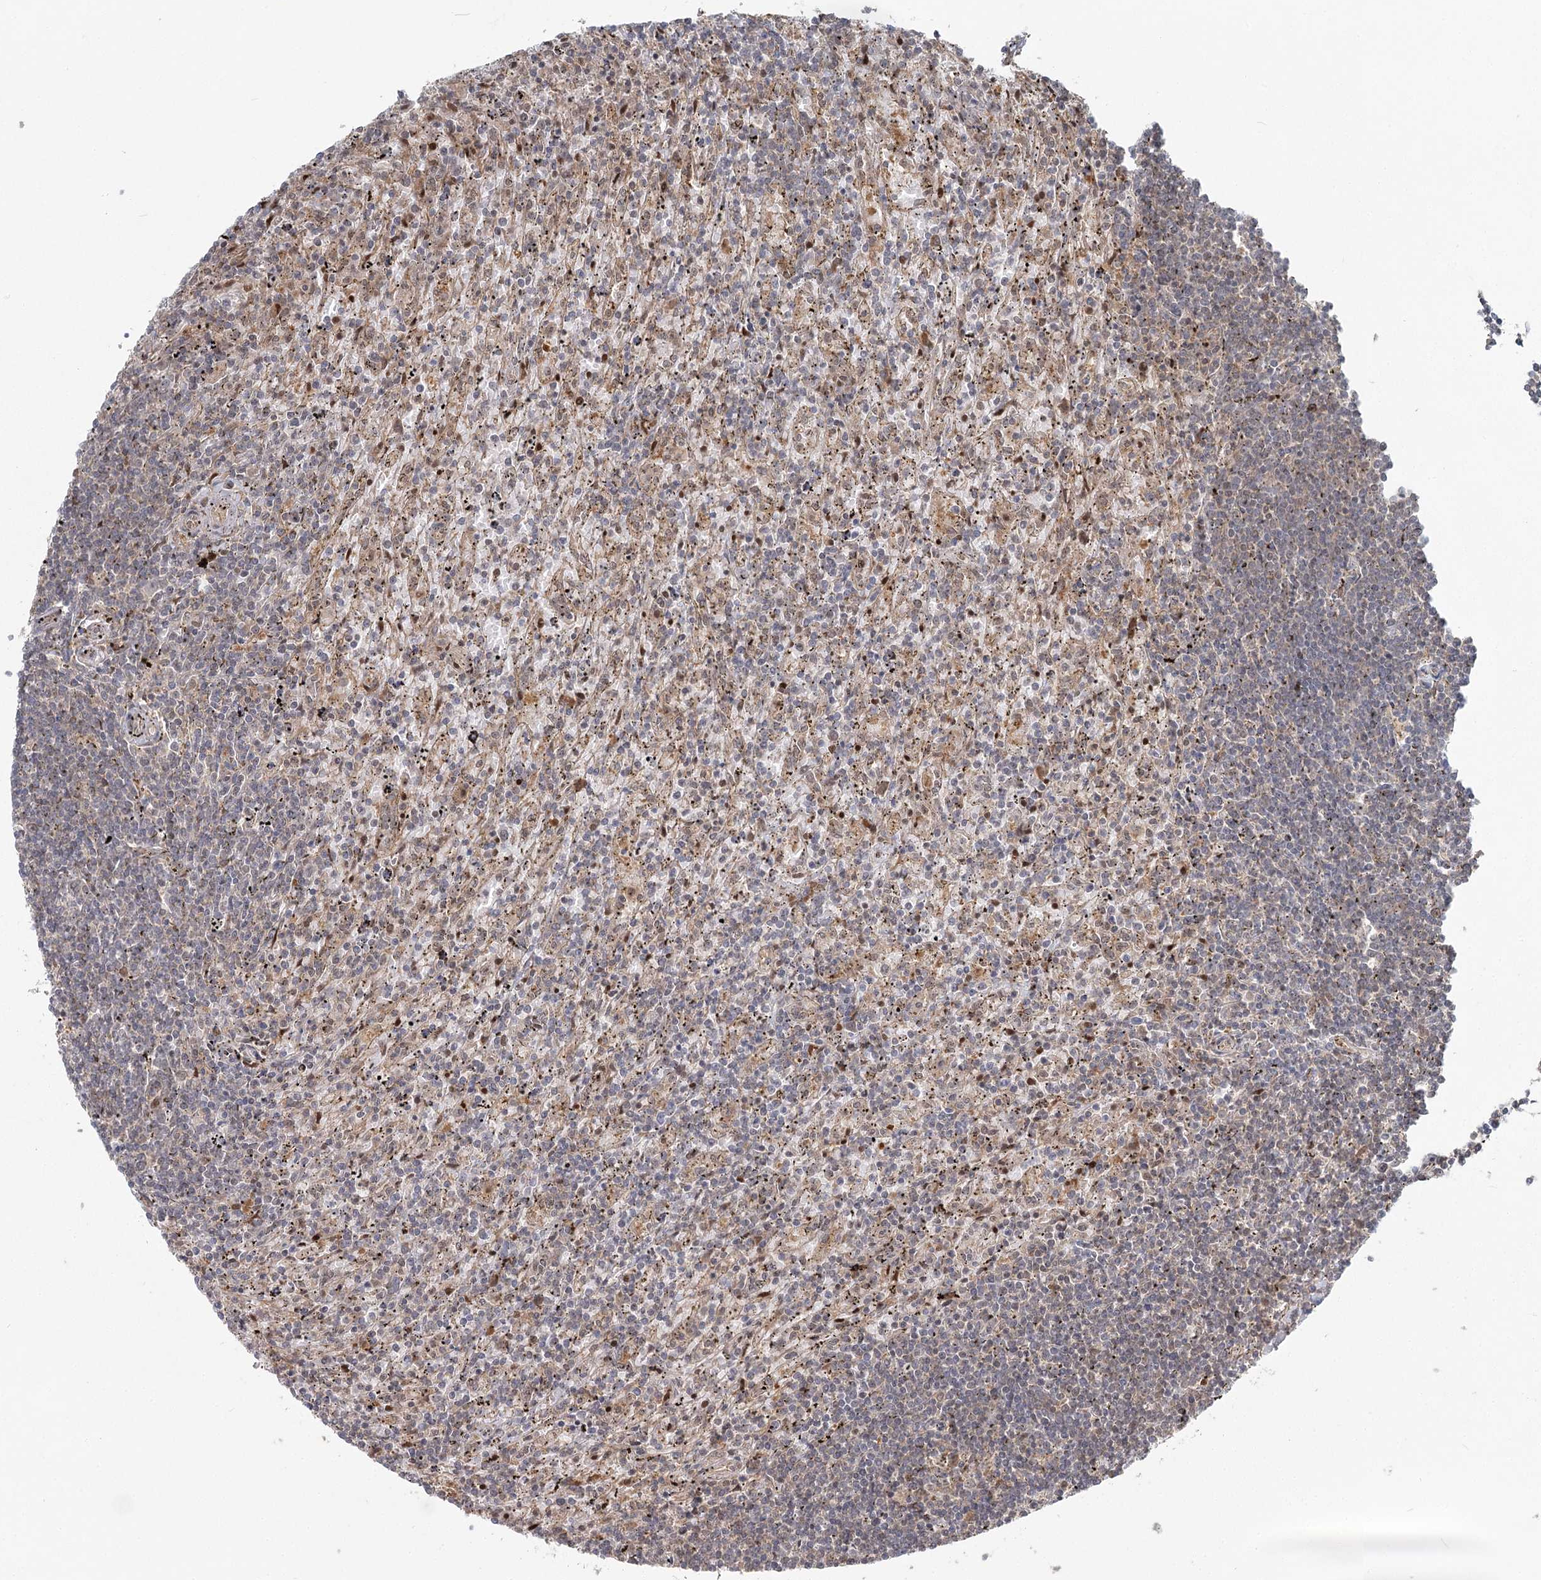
{"staining": {"intensity": "weak", "quantity": "<25%", "location": "cytoplasmic/membranous"}, "tissue": "lymphoma", "cell_type": "Tumor cells", "image_type": "cancer", "snomed": [{"axis": "morphology", "description": "Malignant lymphoma, non-Hodgkin's type, Low grade"}, {"axis": "topography", "description": "Spleen"}], "caption": "The micrograph reveals no significant staining in tumor cells of malignant lymphoma, non-Hodgkin's type (low-grade).", "gene": "THNSL1", "patient": {"sex": "male", "age": 76}}